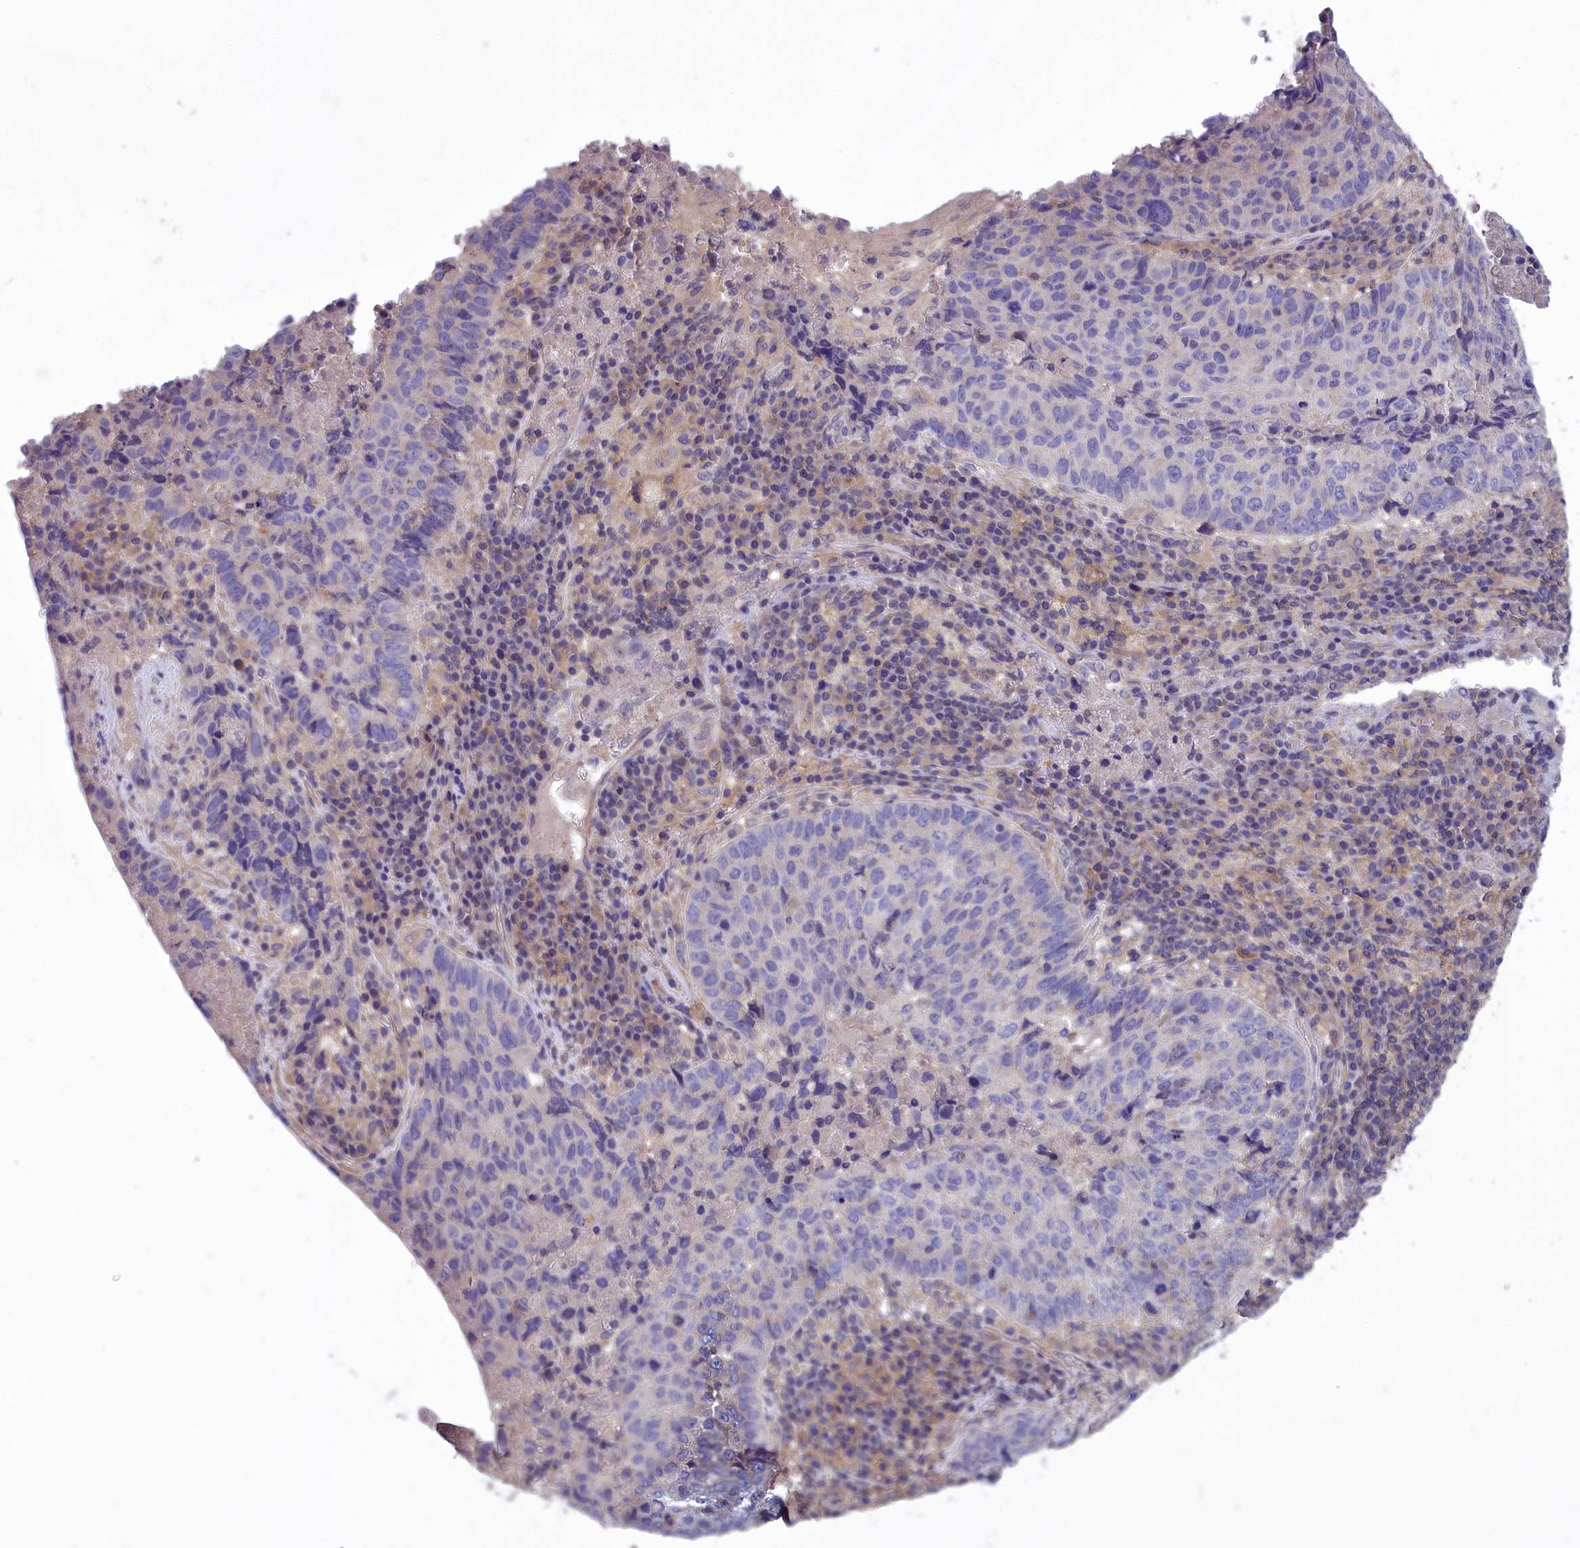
{"staining": {"intensity": "negative", "quantity": "none", "location": "none"}, "tissue": "lung cancer", "cell_type": "Tumor cells", "image_type": "cancer", "snomed": [{"axis": "morphology", "description": "Squamous cell carcinoma, NOS"}, {"axis": "topography", "description": "Lung"}], "caption": "DAB immunohistochemical staining of human squamous cell carcinoma (lung) demonstrates no significant staining in tumor cells.", "gene": "AMDHD2", "patient": {"sex": "male", "age": 73}}